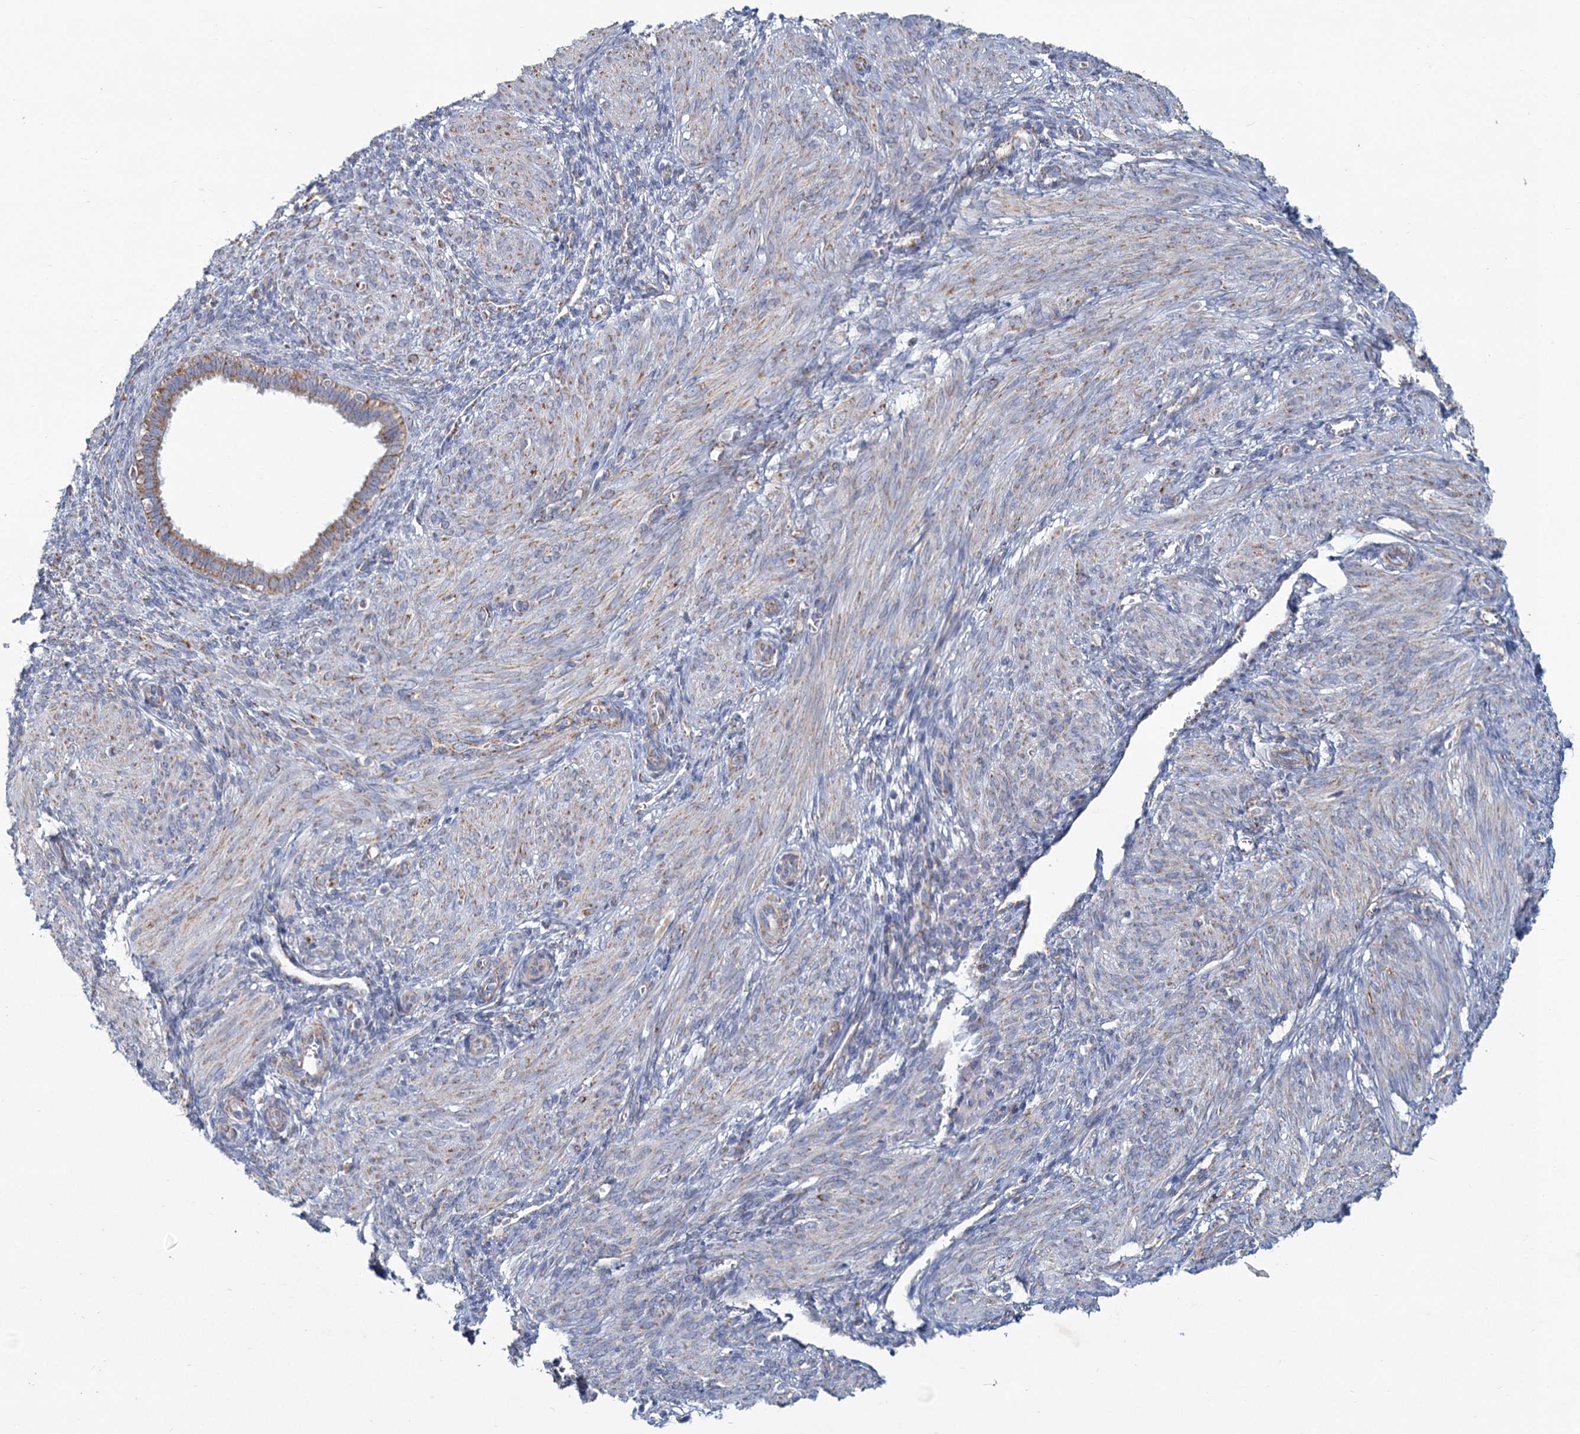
{"staining": {"intensity": "weak", "quantity": "25%-75%", "location": "cytoplasmic/membranous"}, "tissue": "smooth muscle", "cell_type": "Smooth muscle cells", "image_type": "normal", "snomed": [{"axis": "morphology", "description": "Normal tissue, NOS"}, {"axis": "topography", "description": "Smooth muscle"}], "caption": "Smooth muscle stained with immunohistochemistry (IHC) shows weak cytoplasmic/membranous positivity in approximately 25%-75% of smooth muscle cells.", "gene": "NDUFC2", "patient": {"sex": "female", "age": 39}}